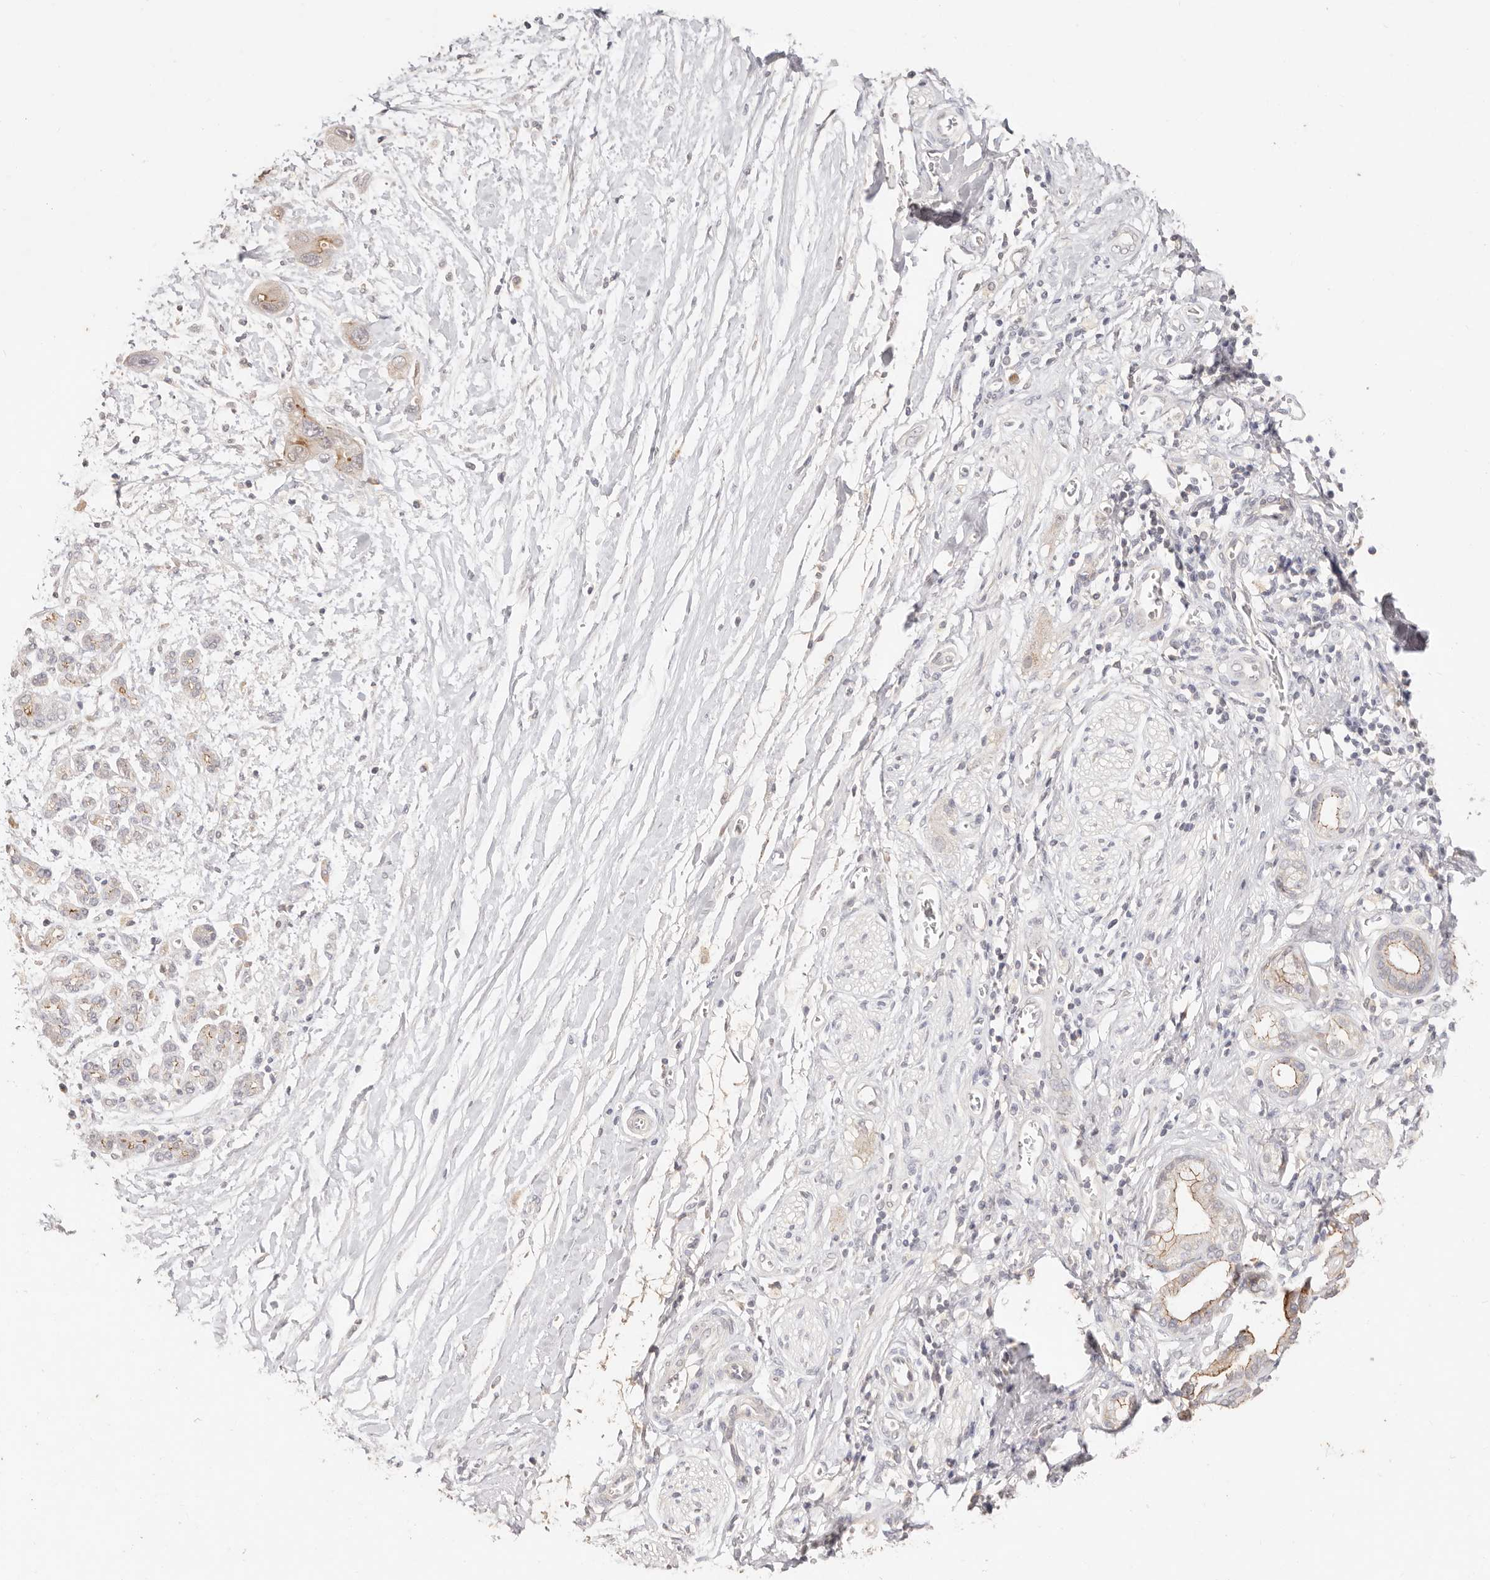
{"staining": {"intensity": "moderate", "quantity": "<25%", "location": "cytoplasmic/membranous"}, "tissue": "pancreatic cancer", "cell_type": "Tumor cells", "image_type": "cancer", "snomed": [{"axis": "morphology", "description": "Adenocarcinoma, NOS"}, {"axis": "topography", "description": "Pancreas"}], "caption": "Immunohistochemistry (IHC) (DAB) staining of human adenocarcinoma (pancreatic) demonstrates moderate cytoplasmic/membranous protein expression in about <25% of tumor cells.", "gene": "CXADR", "patient": {"sex": "female", "age": 72}}